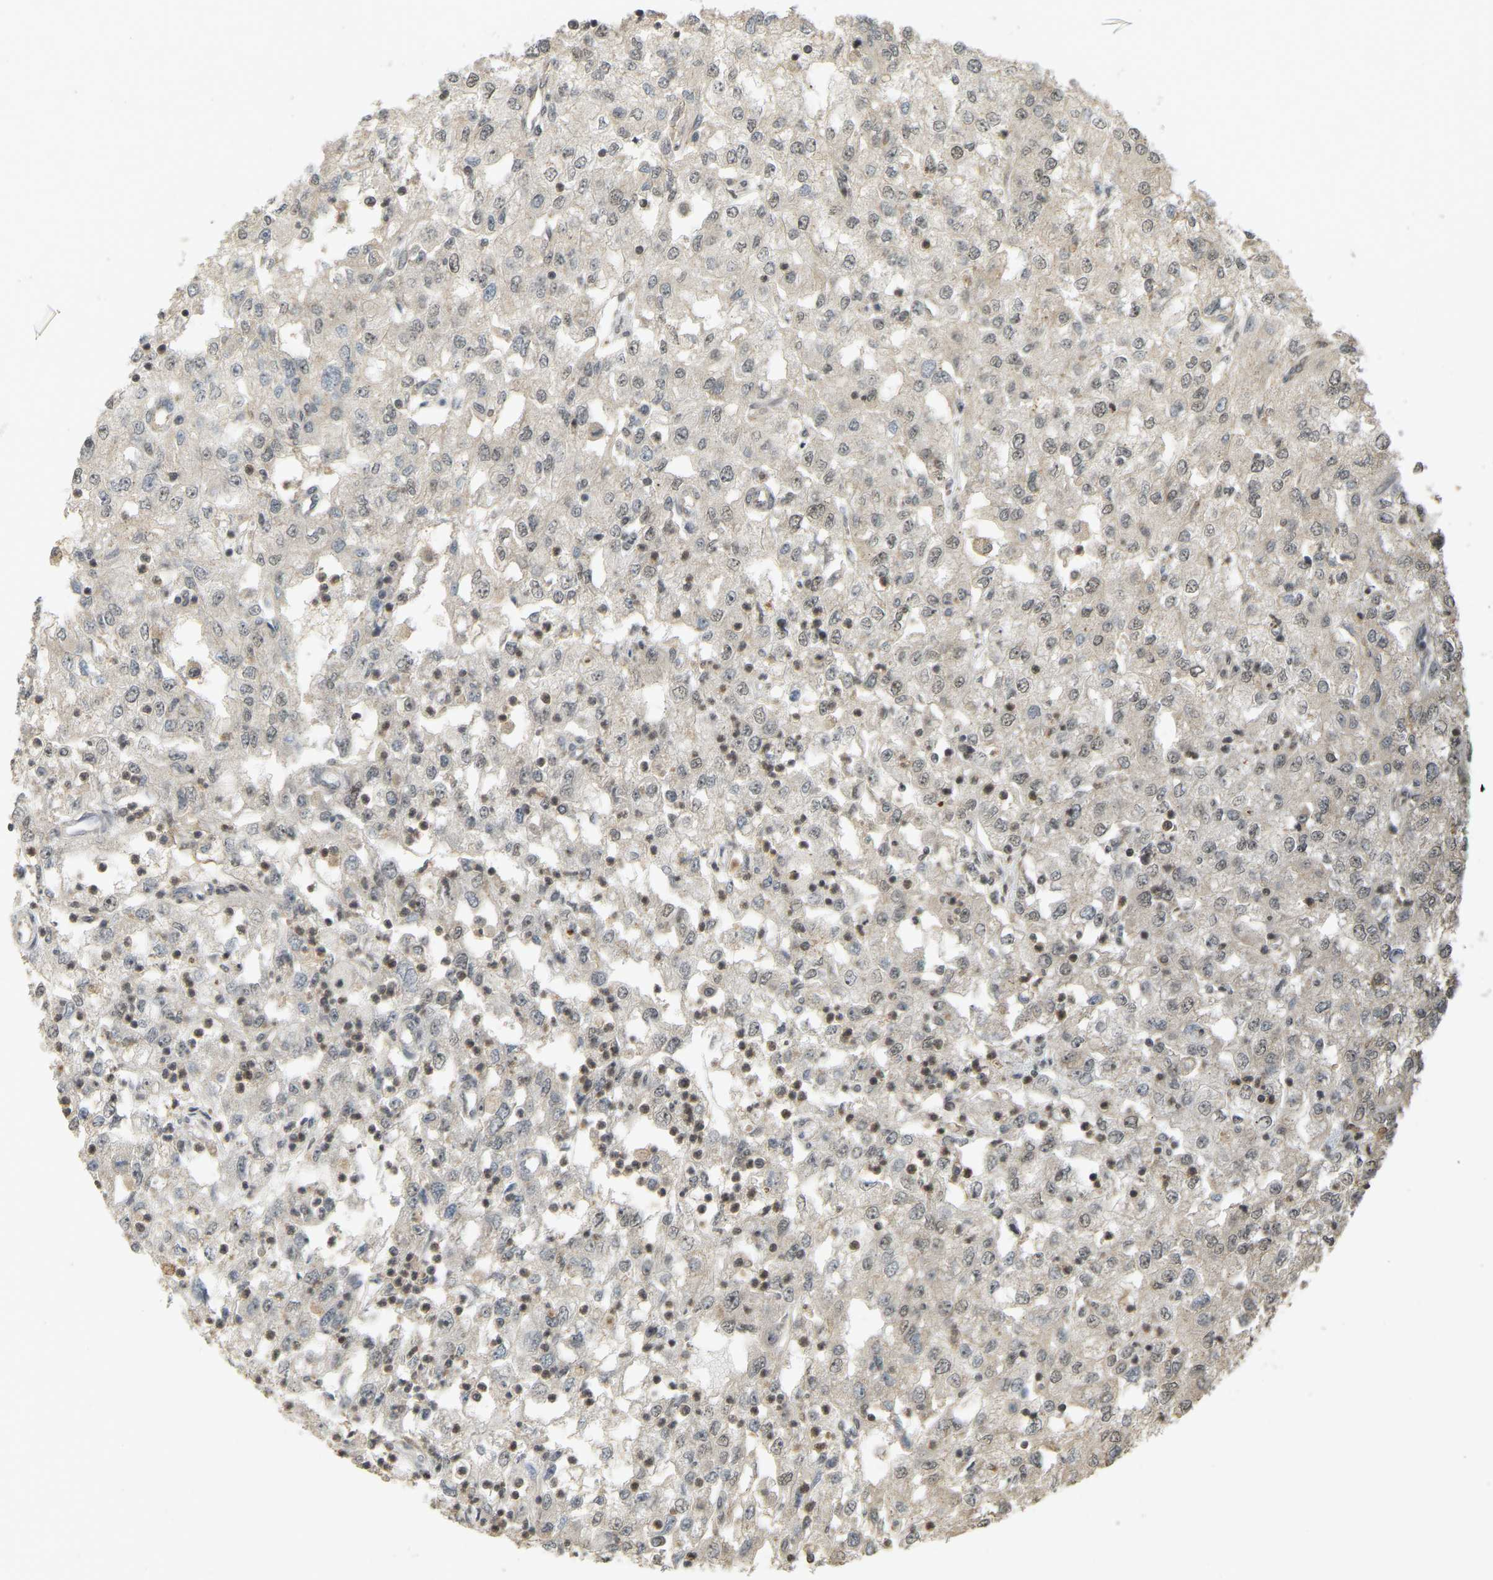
{"staining": {"intensity": "moderate", "quantity": "<25%", "location": "nuclear"}, "tissue": "renal cancer", "cell_type": "Tumor cells", "image_type": "cancer", "snomed": [{"axis": "morphology", "description": "Adenocarcinoma, NOS"}, {"axis": "topography", "description": "Kidney"}], "caption": "A brown stain labels moderate nuclear expression of a protein in renal adenocarcinoma tumor cells.", "gene": "BRF2", "patient": {"sex": "female", "age": 54}}